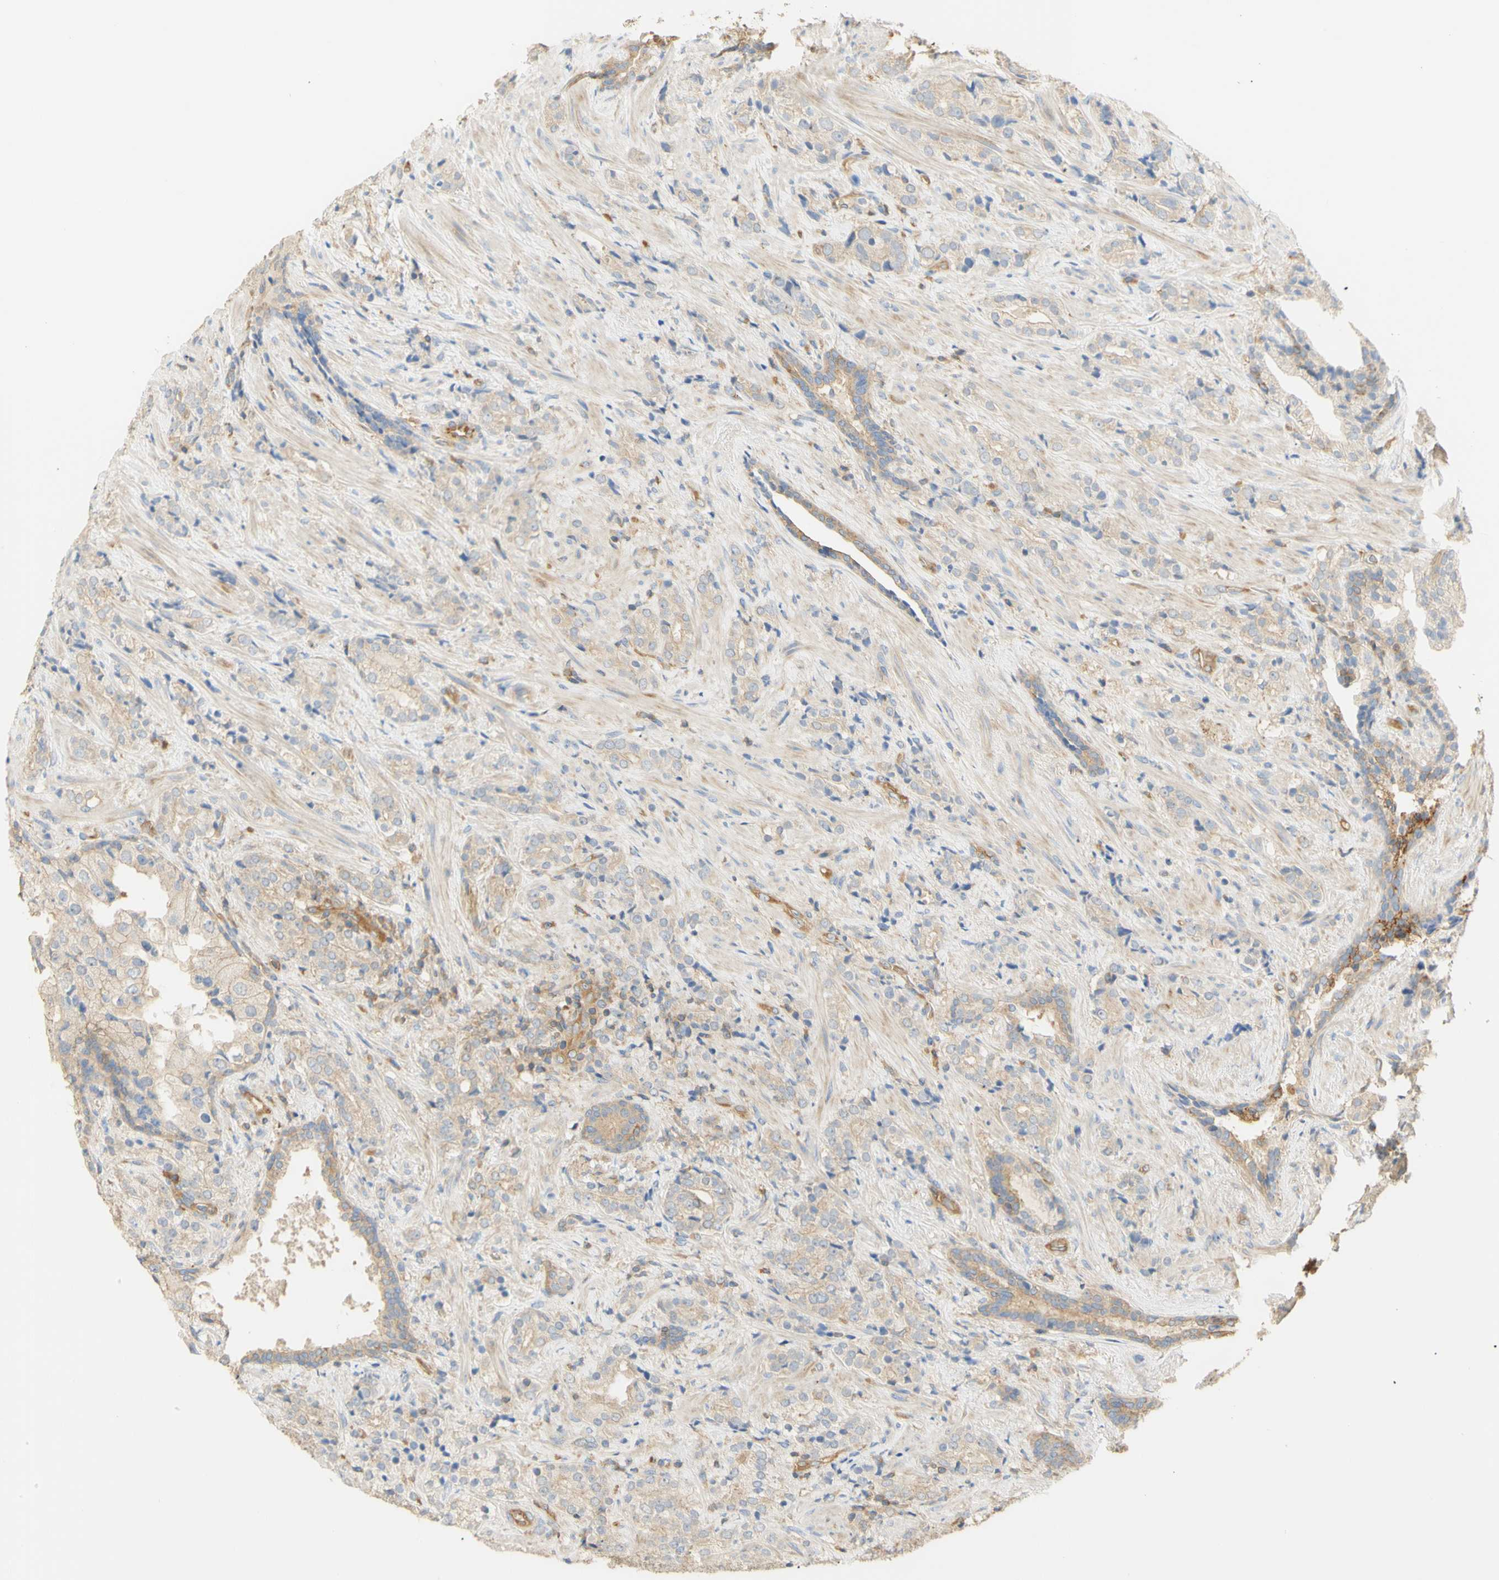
{"staining": {"intensity": "negative", "quantity": "none", "location": "none"}, "tissue": "prostate cancer", "cell_type": "Tumor cells", "image_type": "cancer", "snomed": [{"axis": "morphology", "description": "Adenocarcinoma, High grade"}, {"axis": "topography", "description": "Prostate"}], "caption": "Immunohistochemistry (IHC) of human prostate high-grade adenocarcinoma exhibits no staining in tumor cells.", "gene": "KCNE4", "patient": {"sex": "male", "age": 71}}